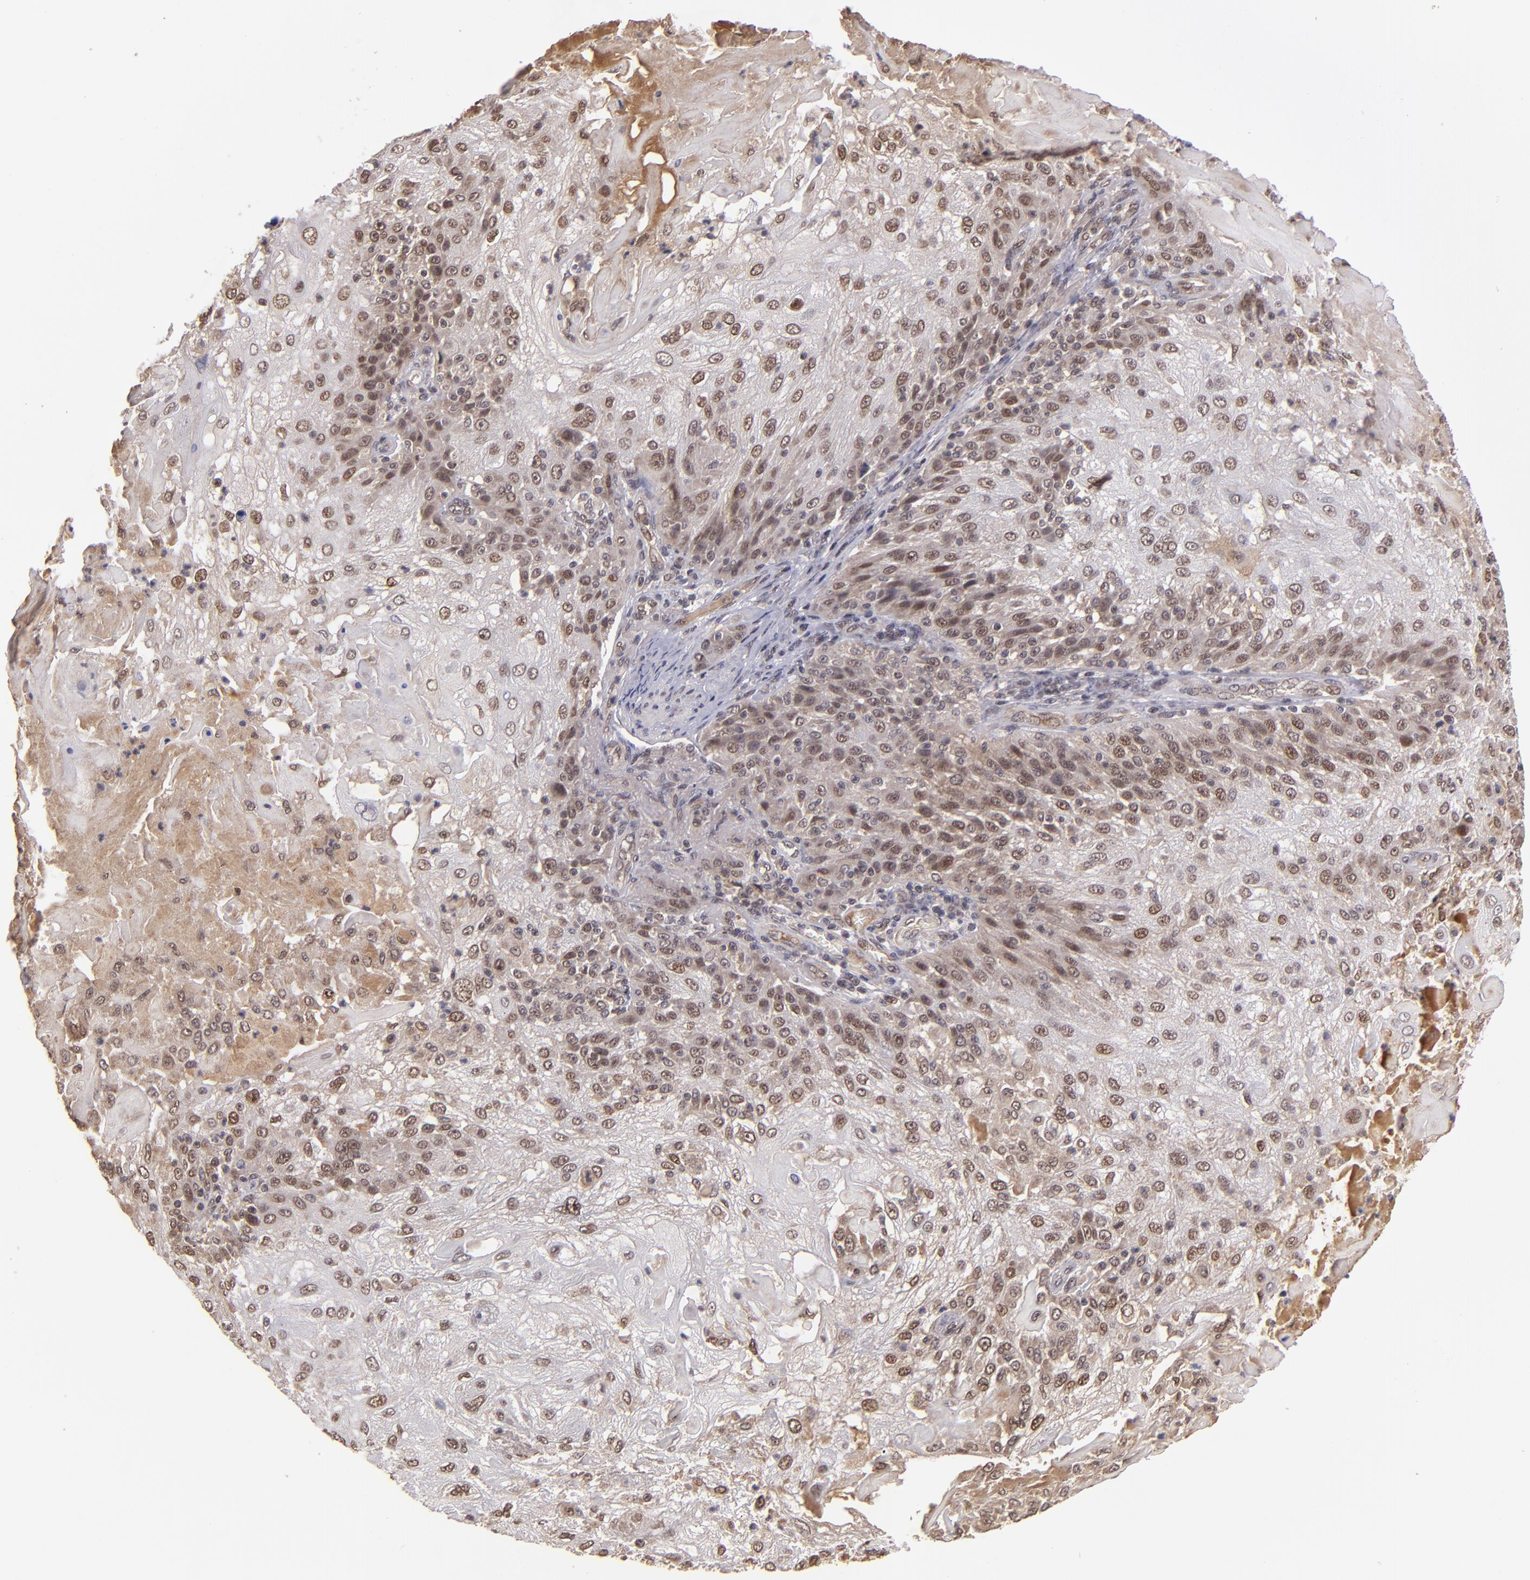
{"staining": {"intensity": "moderate", "quantity": ">75%", "location": "nuclear"}, "tissue": "skin cancer", "cell_type": "Tumor cells", "image_type": "cancer", "snomed": [{"axis": "morphology", "description": "Normal tissue, NOS"}, {"axis": "morphology", "description": "Squamous cell carcinoma, NOS"}, {"axis": "topography", "description": "Skin"}], "caption": "IHC of skin cancer (squamous cell carcinoma) demonstrates medium levels of moderate nuclear positivity in about >75% of tumor cells. Using DAB (3,3'-diaminobenzidine) (brown) and hematoxylin (blue) stains, captured at high magnification using brightfield microscopy.", "gene": "ABHD12B", "patient": {"sex": "female", "age": 83}}